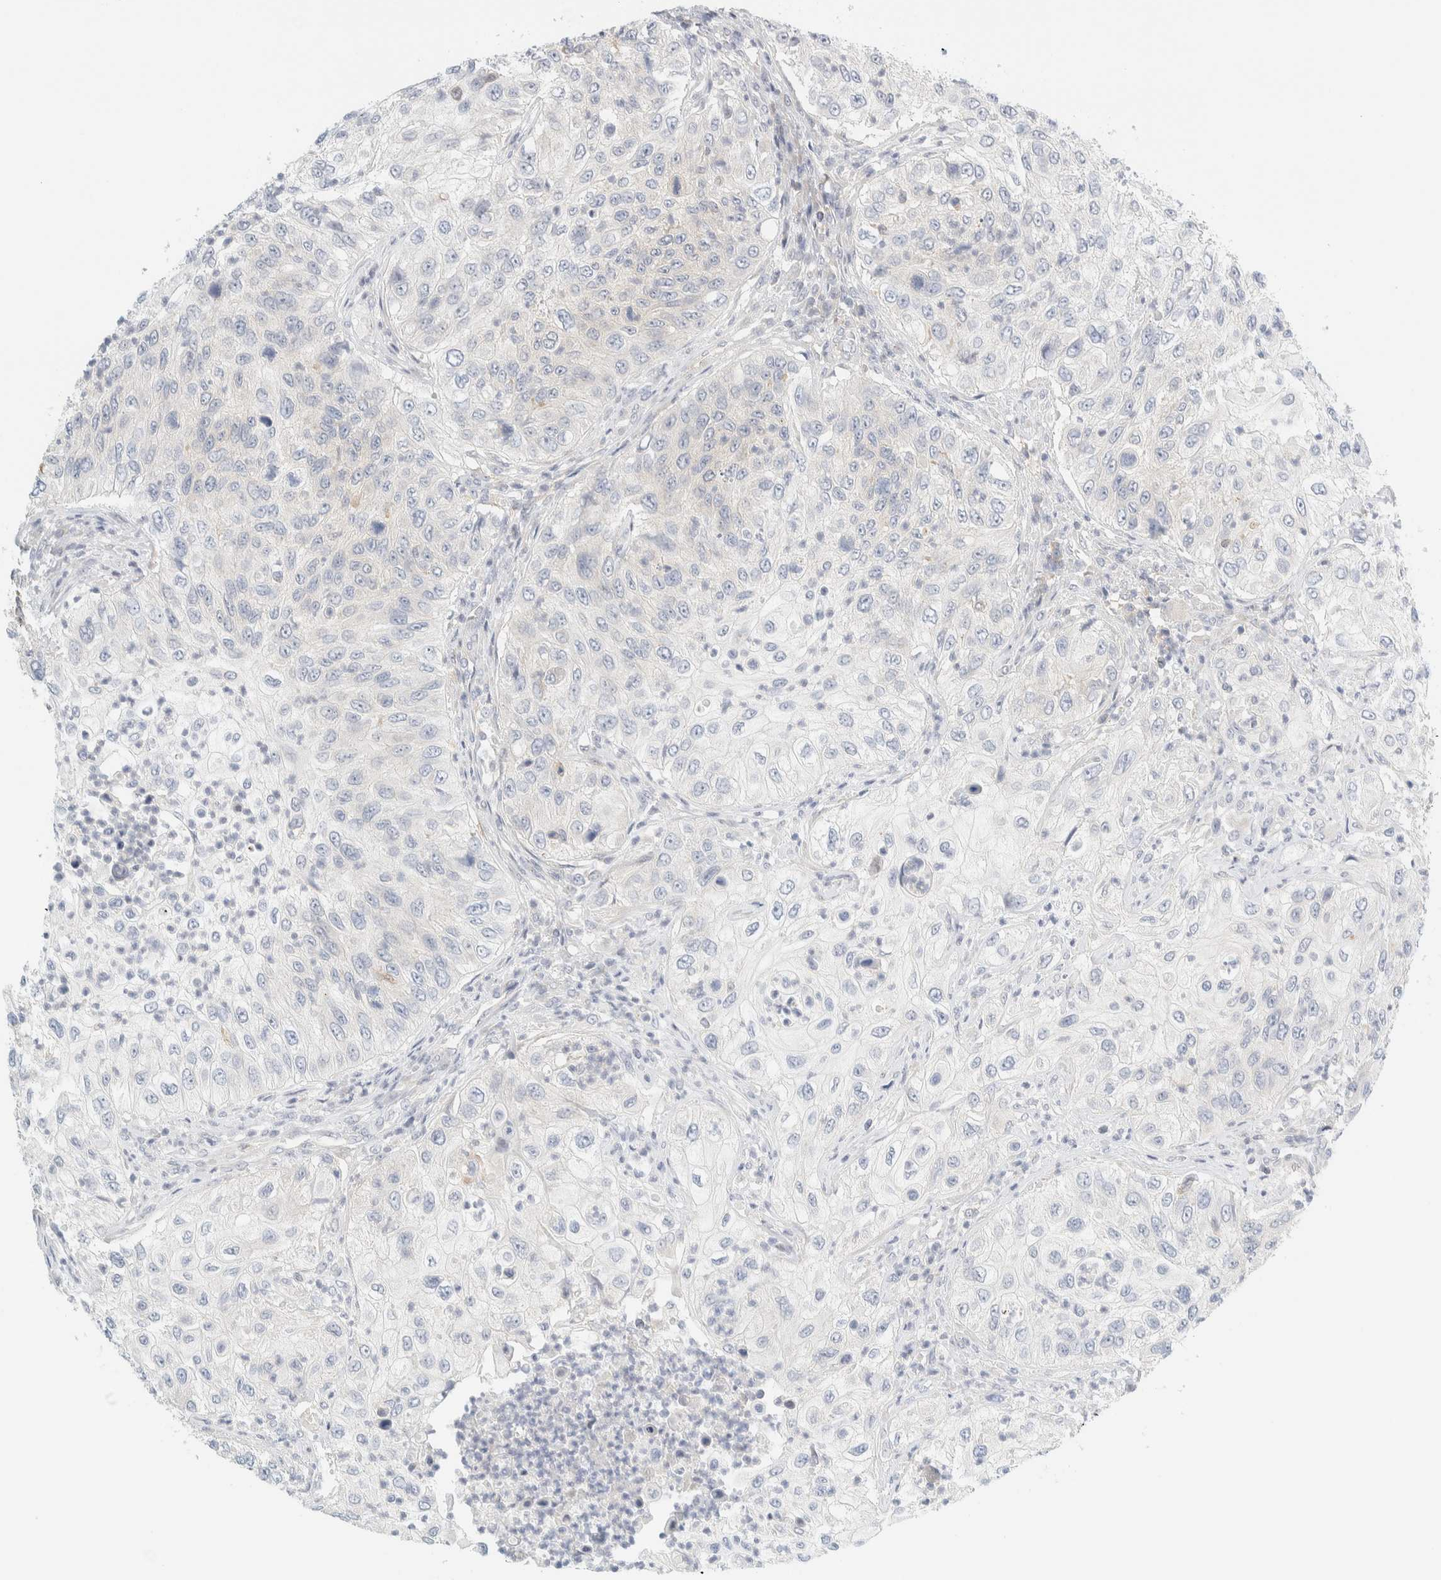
{"staining": {"intensity": "negative", "quantity": "none", "location": "none"}, "tissue": "urothelial cancer", "cell_type": "Tumor cells", "image_type": "cancer", "snomed": [{"axis": "morphology", "description": "Urothelial carcinoma, High grade"}, {"axis": "topography", "description": "Urinary bladder"}], "caption": "High-grade urothelial carcinoma stained for a protein using immunohistochemistry (IHC) exhibits no expression tumor cells.", "gene": "PCYT2", "patient": {"sex": "female", "age": 60}}